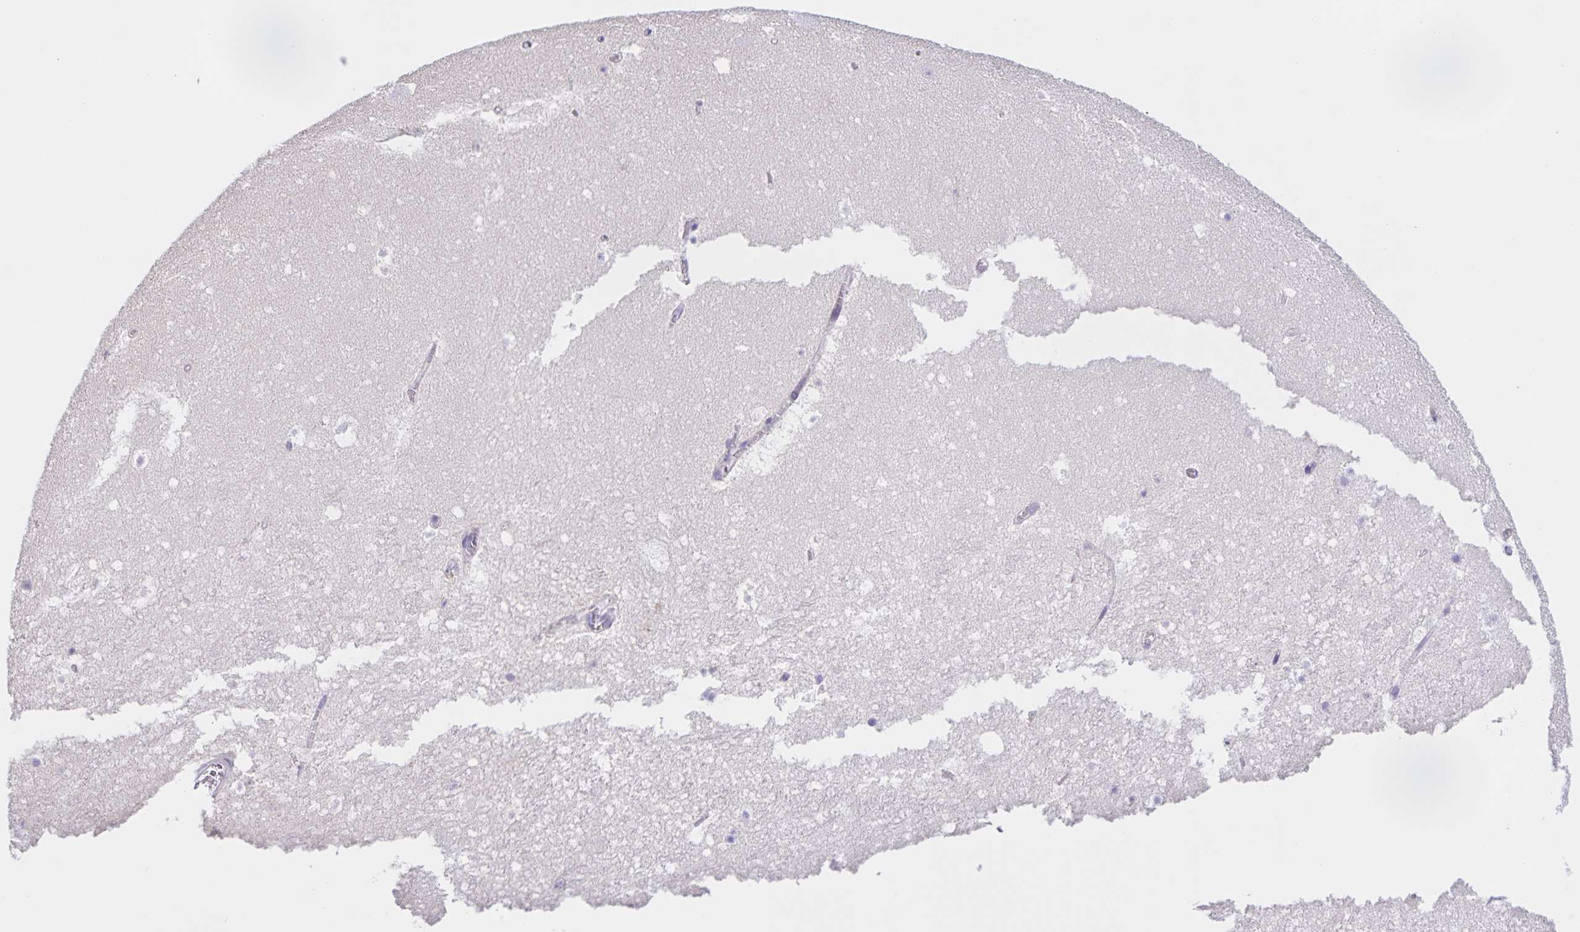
{"staining": {"intensity": "negative", "quantity": "none", "location": "none"}, "tissue": "hippocampus", "cell_type": "Glial cells", "image_type": "normal", "snomed": [{"axis": "morphology", "description": "Normal tissue, NOS"}, {"axis": "topography", "description": "Hippocampus"}], "caption": "Immunohistochemical staining of benign human hippocampus reveals no significant staining in glial cells.", "gene": "DMGDH", "patient": {"sex": "female", "age": 42}}